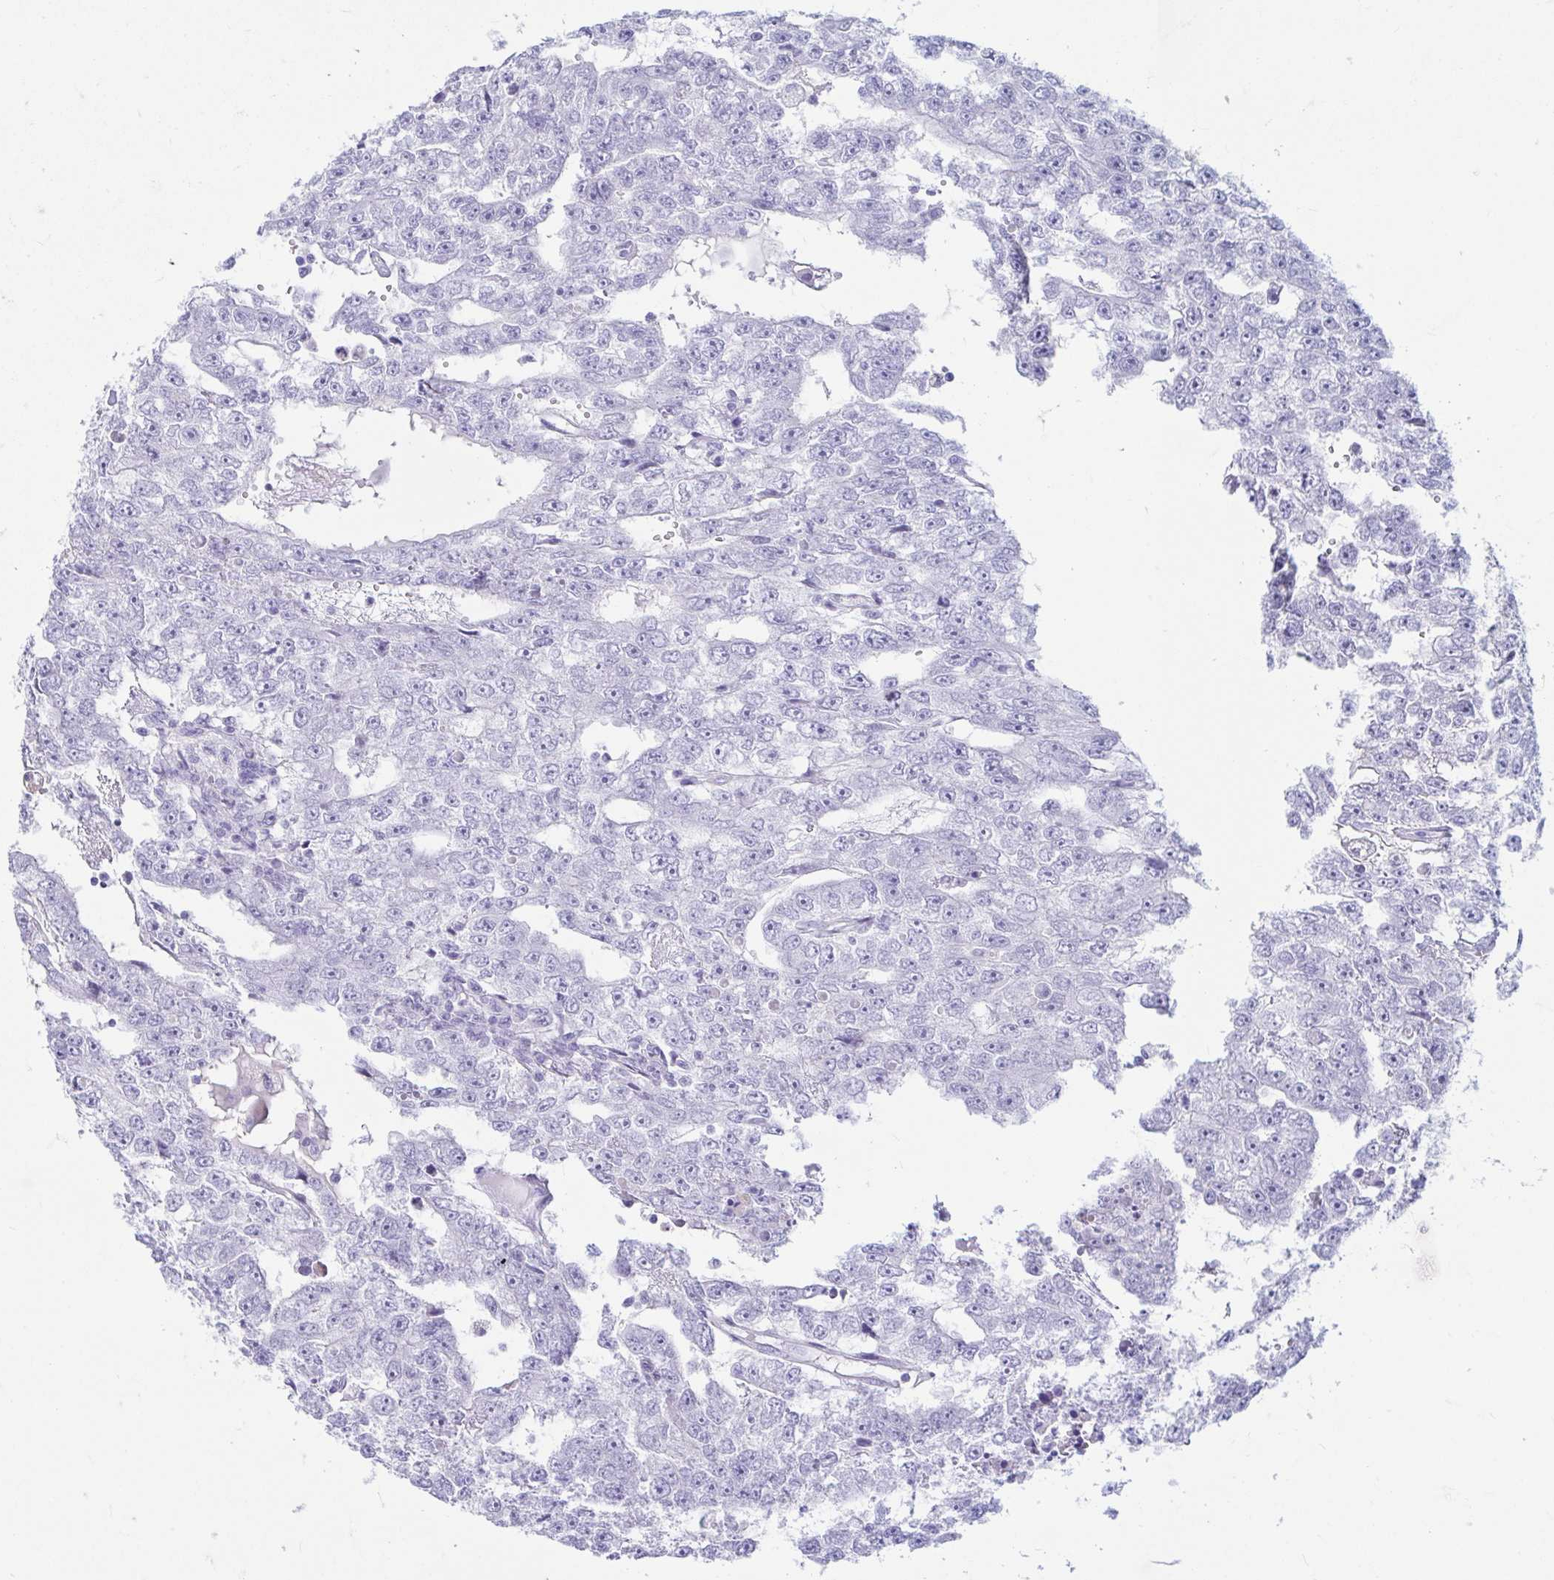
{"staining": {"intensity": "negative", "quantity": "none", "location": "none"}, "tissue": "testis cancer", "cell_type": "Tumor cells", "image_type": "cancer", "snomed": [{"axis": "morphology", "description": "Carcinoma, Embryonal, NOS"}, {"axis": "topography", "description": "Testis"}], "caption": "IHC of human testis embryonal carcinoma demonstrates no staining in tumor cells.", "gene": "ERICH6", "patient": {"sex": "male", "age": 20}}